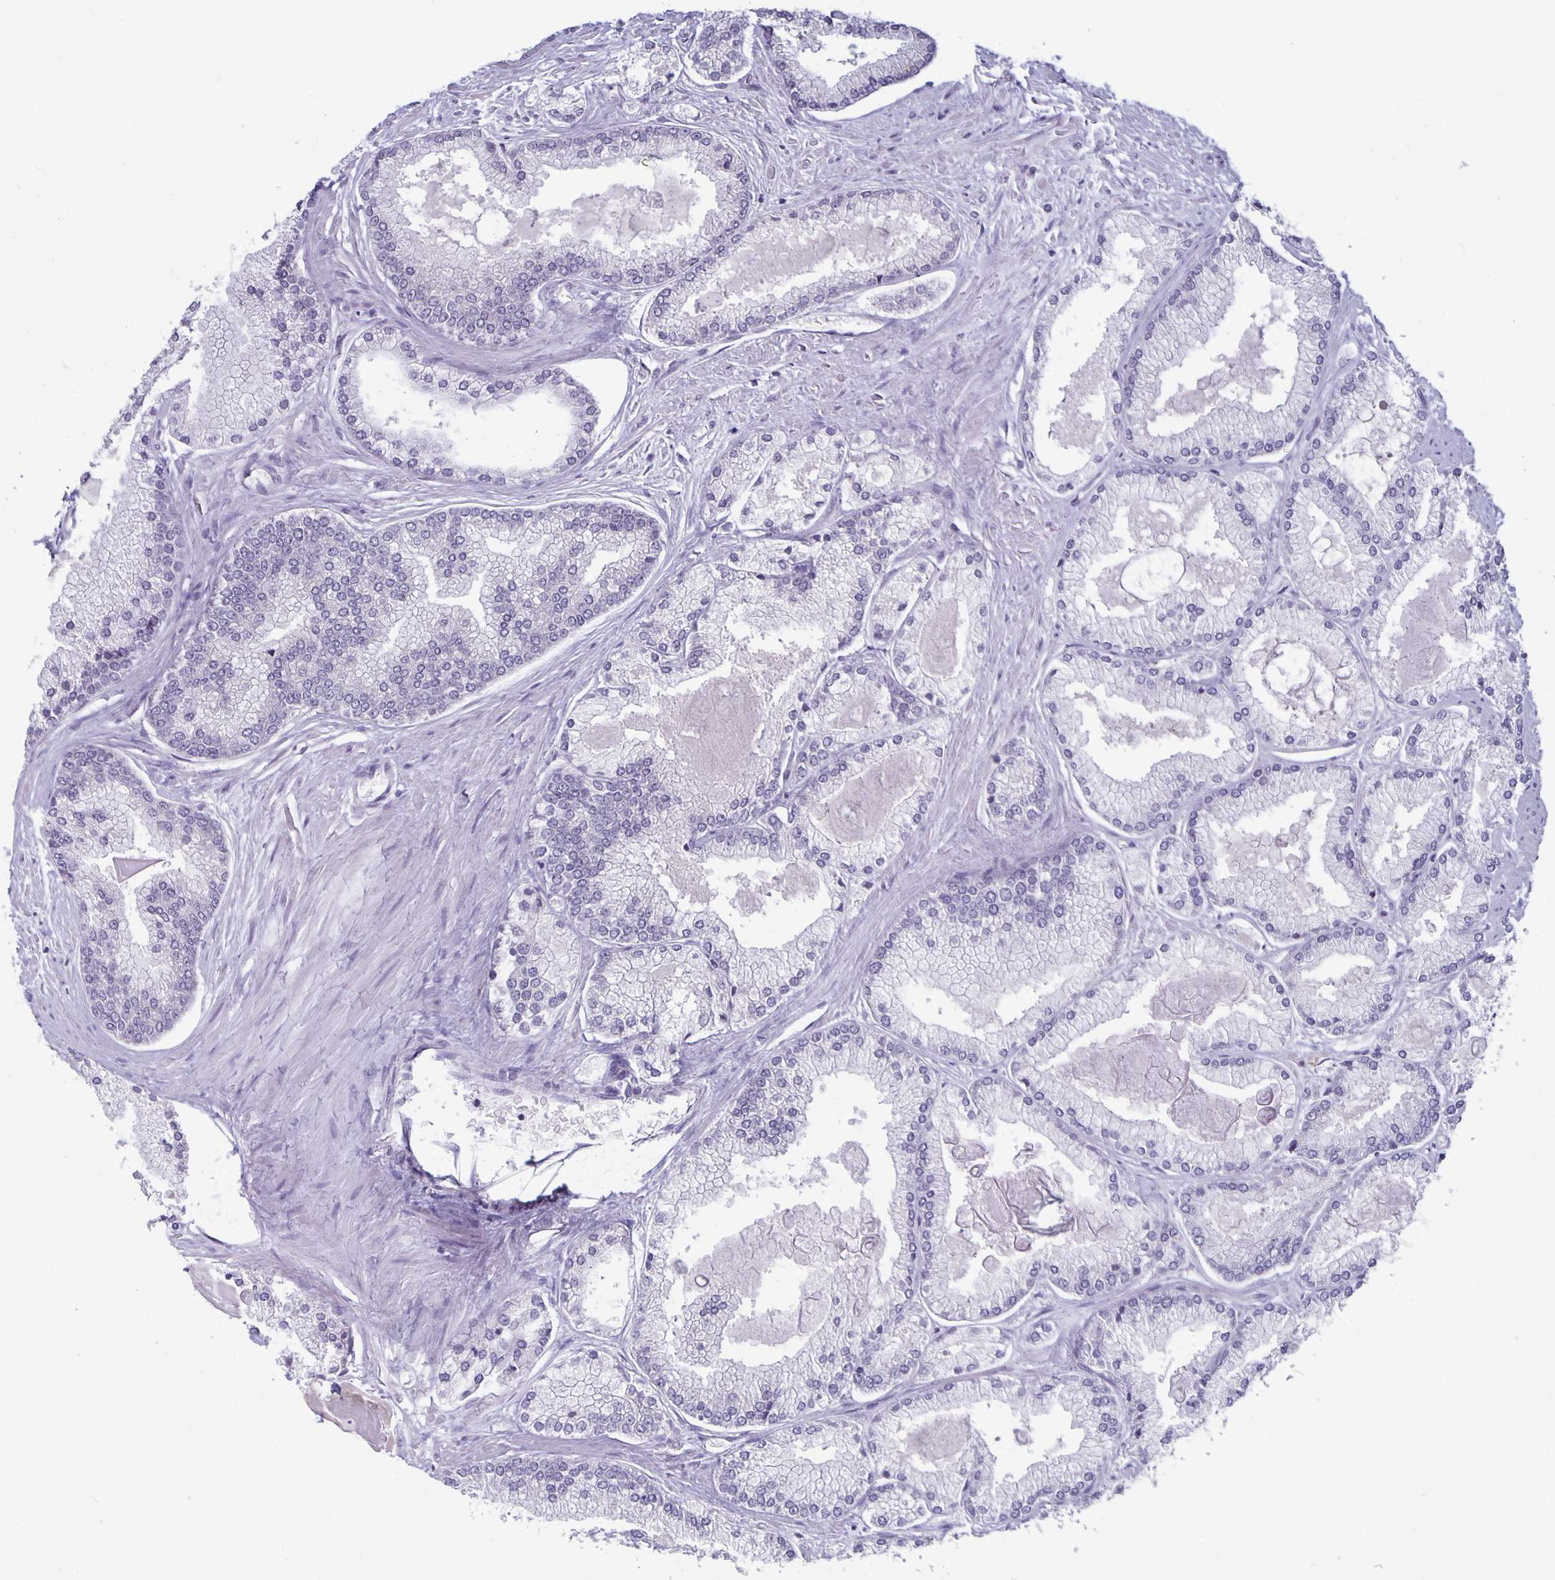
{"staining": {"intensity": "negative", "quantity": "none", "location": "none"}, "tissue": "prostate cancer", "cell_type": "Tumor cells", "image_type": "cancer", "snomed": [{"axis": "morphology", "description": "Adenocarcinoma, High grade"}, {"axis": "topography", "description": "Prostate"}], "caption": "This is an IHC micrograph of human prostate cancer. There is no expression in tumor cells.", "gene": "PLCB3", "patient": {"sex": "male", "age": 68}}